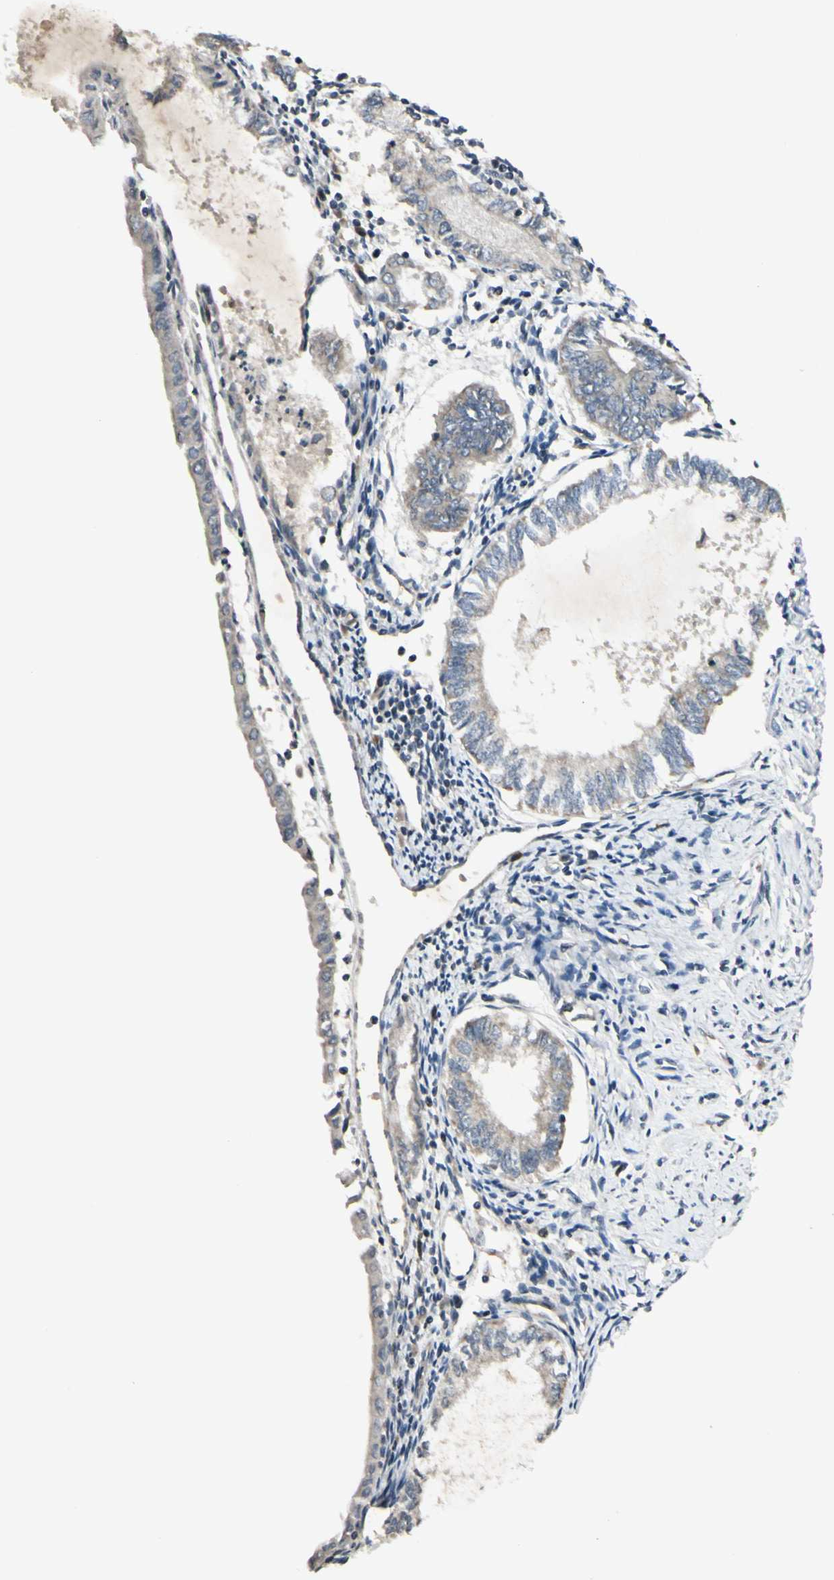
{"staining": {"intensity": "weak", "quantity": "25%-75%", "location": "cytoplasmic/membranous"}, "tissue": "endometrial cancer", "cell_type": "Tumor cells", "image_type": "cancer", "snomed": [{"axis": "morphology", "description": "Adenocarcinoma, NOS"}, {"axis": "topography", "description": "Endometrium"}], "caption": "The histopathology image displays staining of endometrial cancer (adenocarcinoma), revealing weak cytoplasmic/membranous protein positivity (brown color) within tumor cells. The staining was performed using DAB (3,3'-diaminobenzidine) to visualize the protein expression in brown, while the nuclei were stained in blue with hematoxylin (Magnification: 20x).", "gene": "FGF10", "patient": {"sex": "female", "age": 86}}